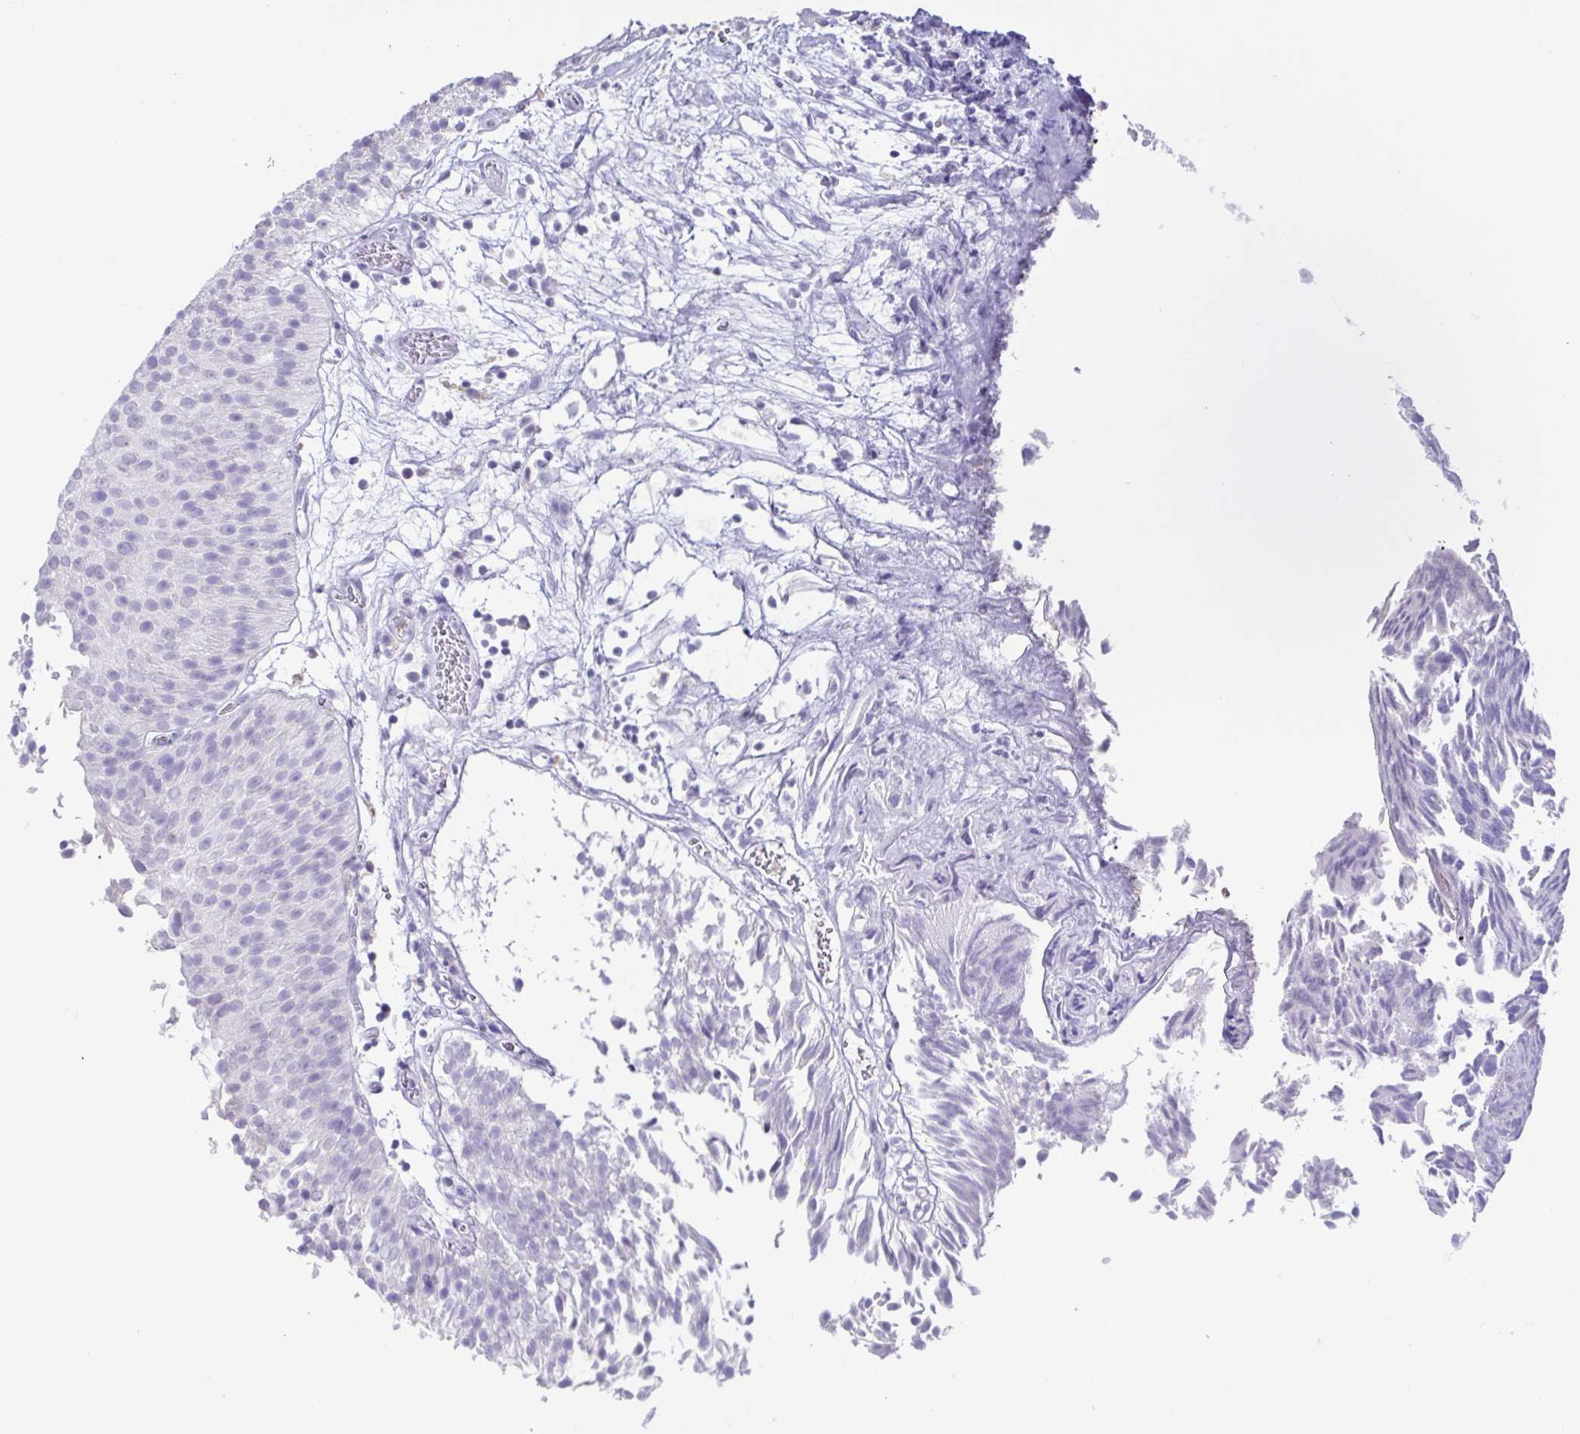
{"staining": {"intensity": "negative", "quantity": "none", "location": "none"}, "tissue": "urothelial cancer", "cell_type": "Tumor cells", "image_type": "cancer", "snomed": [{"axis": "morphology", "description": "Urothelial carcinoma, Low grade"}, {"axis": "topography", "description": "Urinary bladder"}], "caption": "Urothelial carcinoma (low-grade) was stained to show a protein in brown. There is no significant expression in tumor cells.", "gene": "ATP6V1G2", "patient": {"sex": "male", "age": 80}}